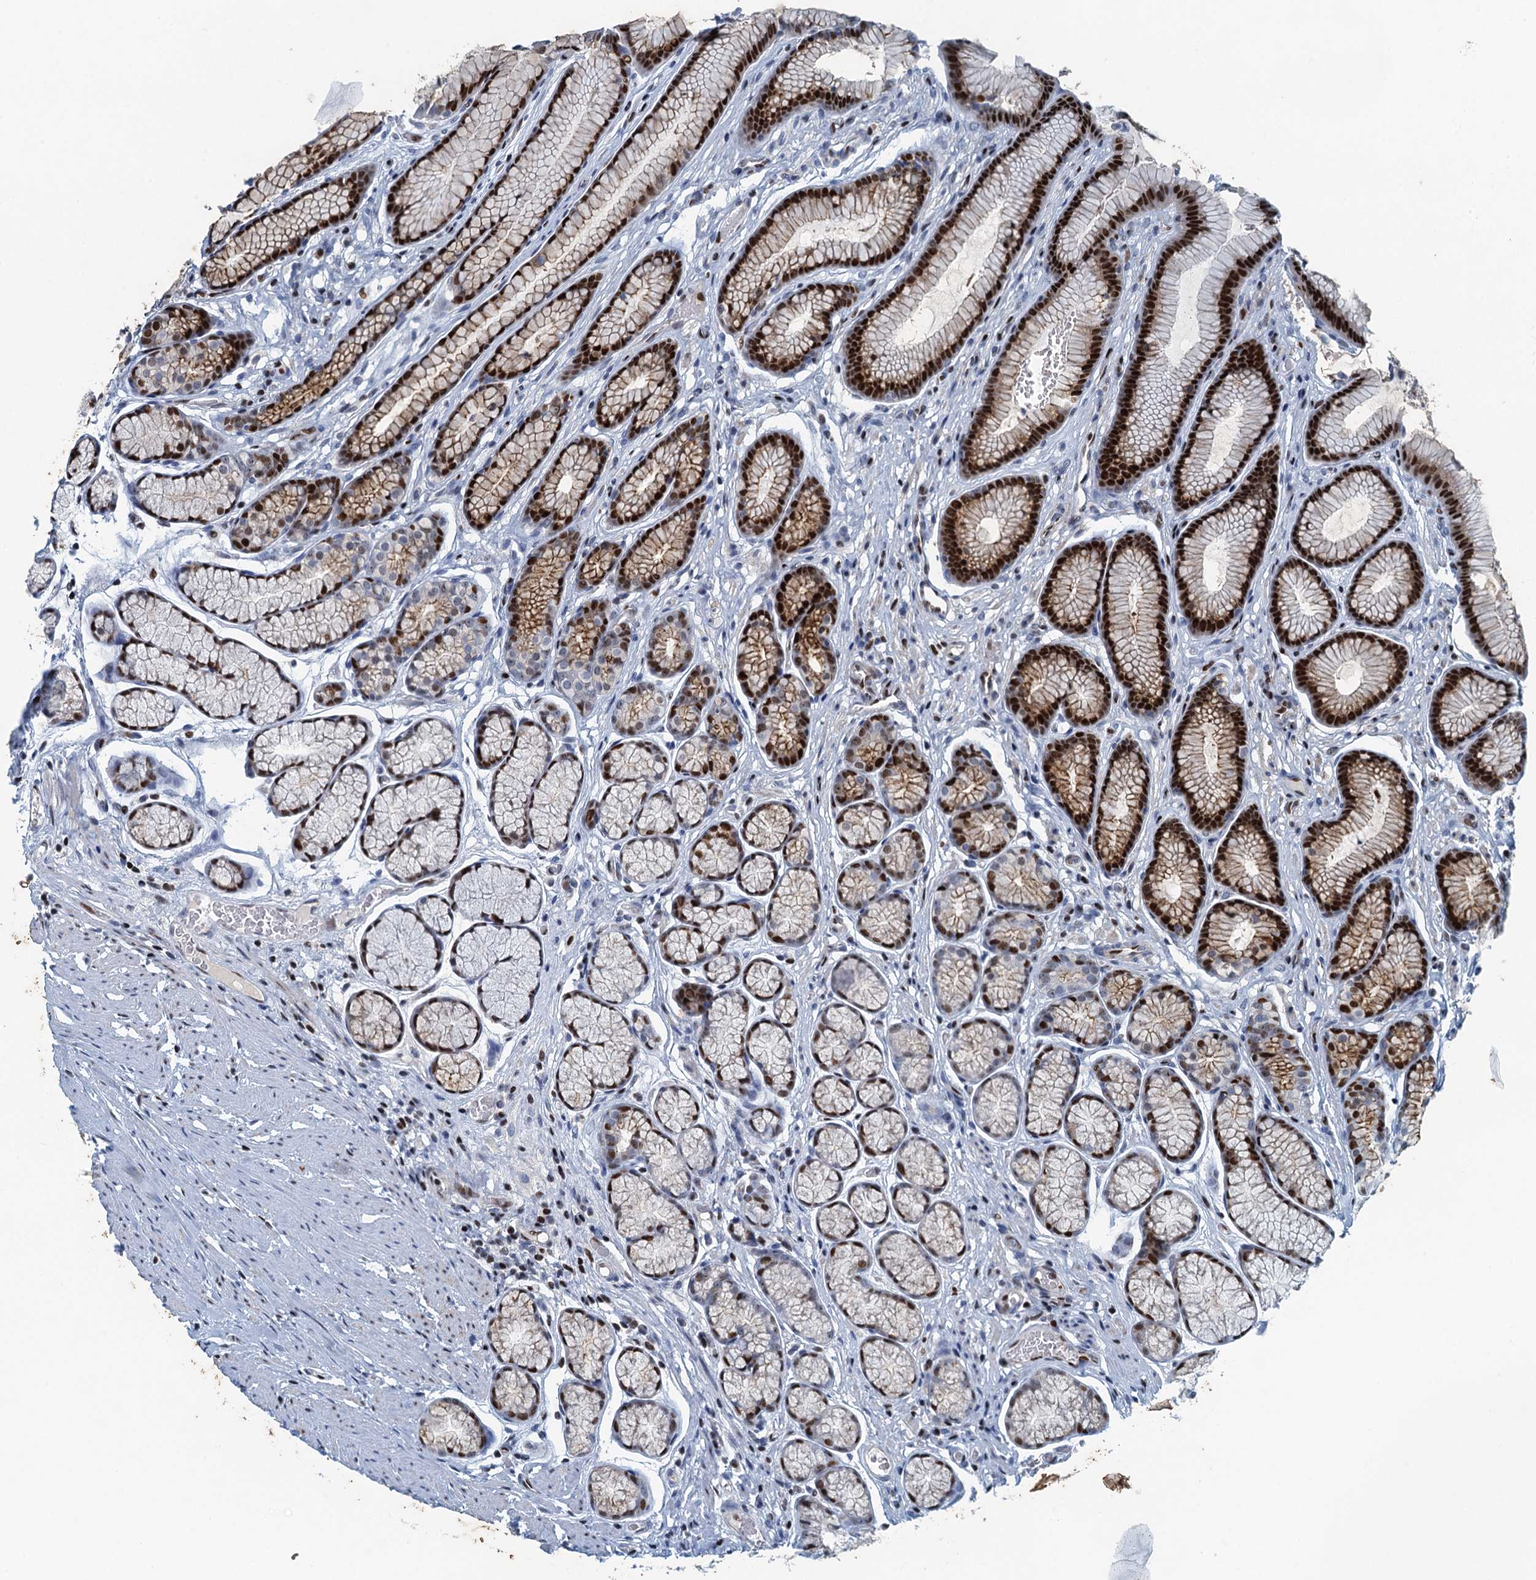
{"staining": {"intensity": "strong", "quantity": "25%-75%", "location": "nuclear"}, "tissue": "stomach", "cell_type": "Glandular cells", "image_type": "normal", "snomed": [{"axis": "morphology", "description": "Normal tissue, NOS"}, {"axis": "topography", "description": "Stomach"}], "caption": "Stomach stained with IHC exhibits strong nuclear staining in approximately 25%-75% of glandular cells.", "gene": "ANKRD13D", "patient": {"sex": "male", "age": 42}}